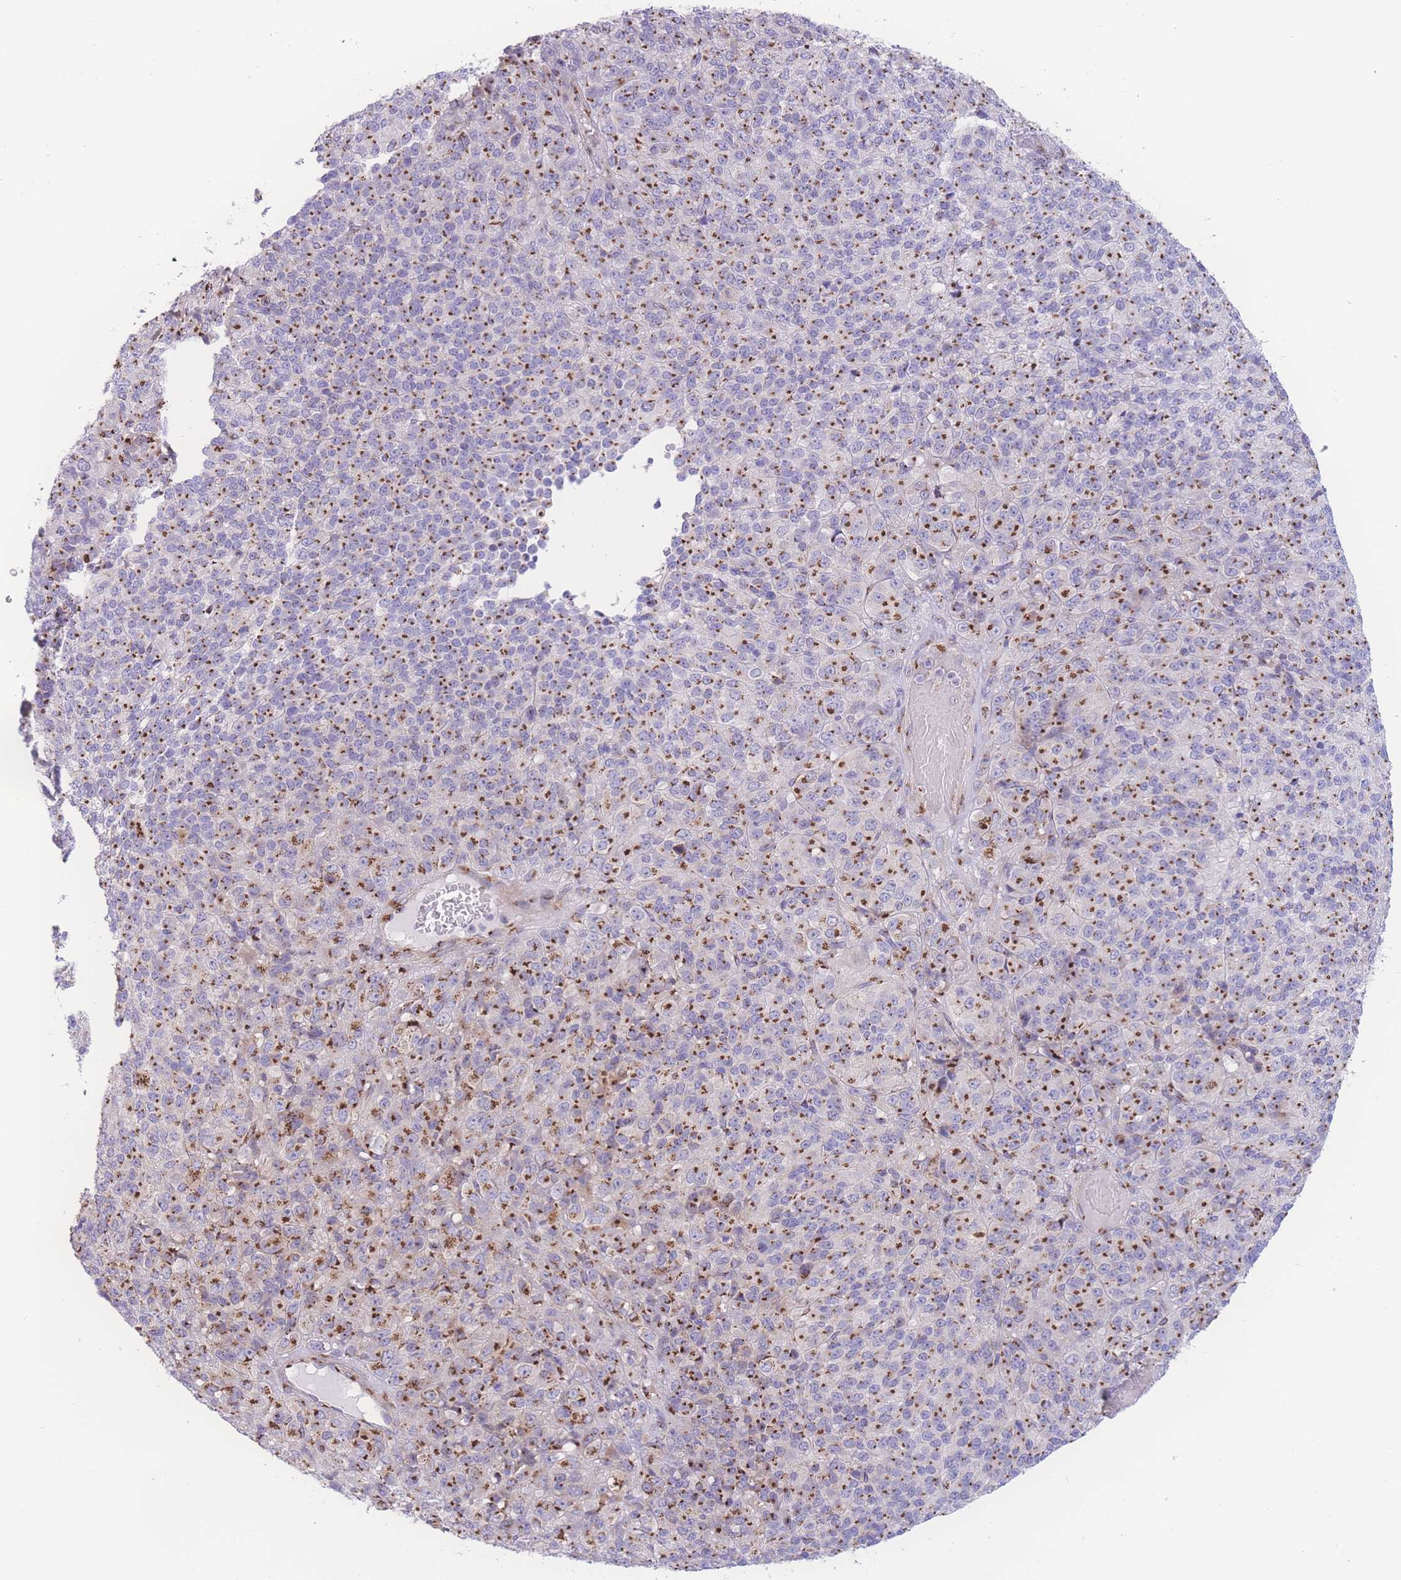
{"staining": {"intensity": "strong", "quantity": "25%-75%", "location": "cytoplasmic/membranous"}, "tissue": "melanoma", "cell_type": "Tumor cells", "image_type": "cancer", "snomed": [{"axis": "morphology", "description": "Malignant melanoma, Metastatic site"}, {"axis": "topography", "description": "Brain"}], "caption": "Strong cytoplasmic/membranous positivity is identified in about 25%-75% of tumor cells in melanoma.", "gene": "GOLM2", "patient": {"sex": "female", "age": 56}}